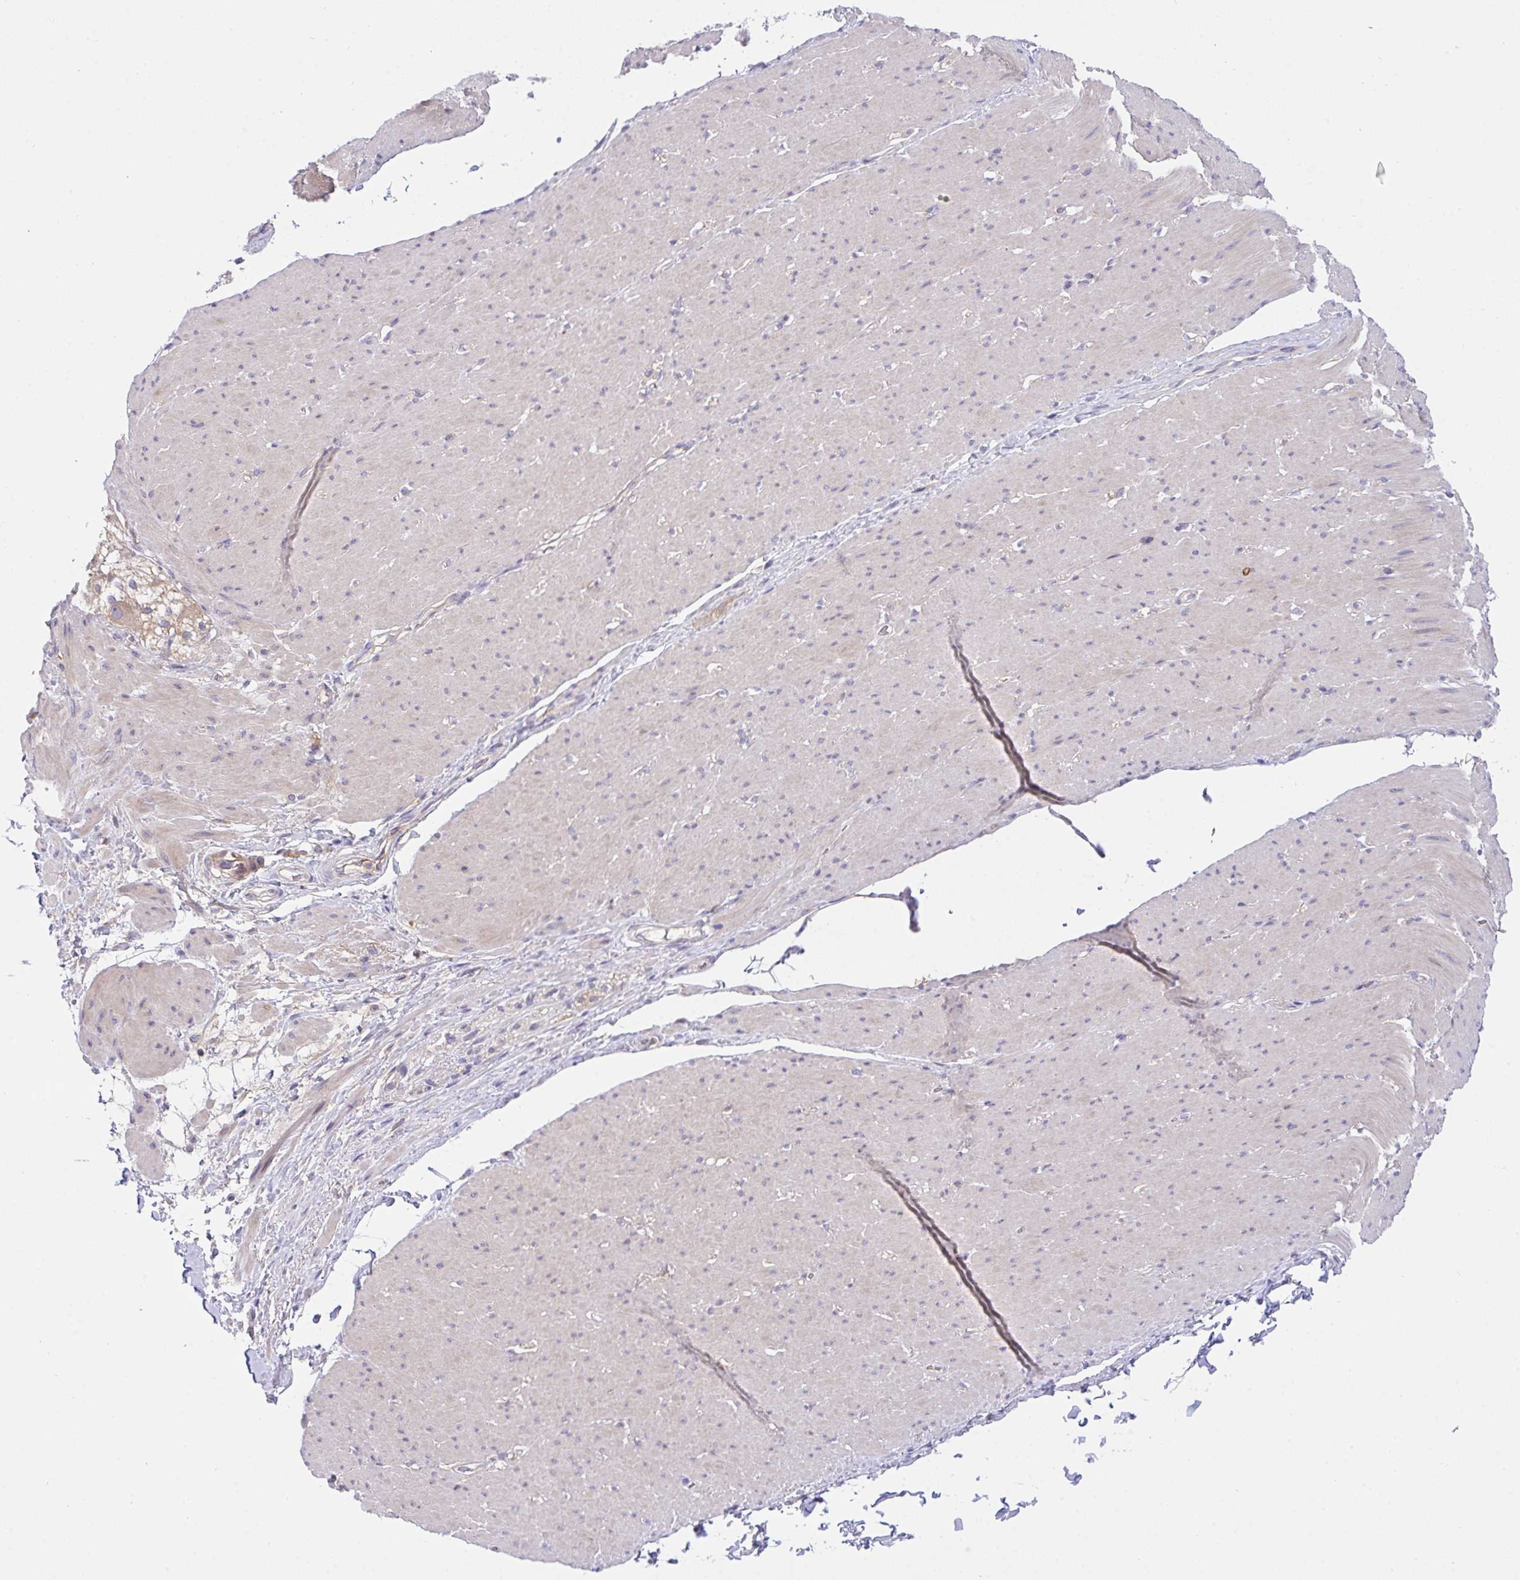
{"staining": {"intensity": "weak", "quantity": "<25%", "location": "cytoplasmic/membranous"}, "tissue": "smooth muscle", "cell_type": "Smooth muscle cells", "image_type": "normal", "snomed": [{"axis": "morphology", "description": "Normal tissue, NOS"}, {"axis": "topography", "description": "Smooth muscle"}, {"axis": "topography", "description": "Rectum"}], "caption": "Smooth muscle cells are negative for brown protein staining in benign smooth muscle. Brightfield microscopy of IHC stained with DAB (3,3'-diaminobenzidine) (brown) and hematoxylin (blue), captured at high magnification.", "gene": "ZNF581", "patient": {"sex": "male", "age": 53}}